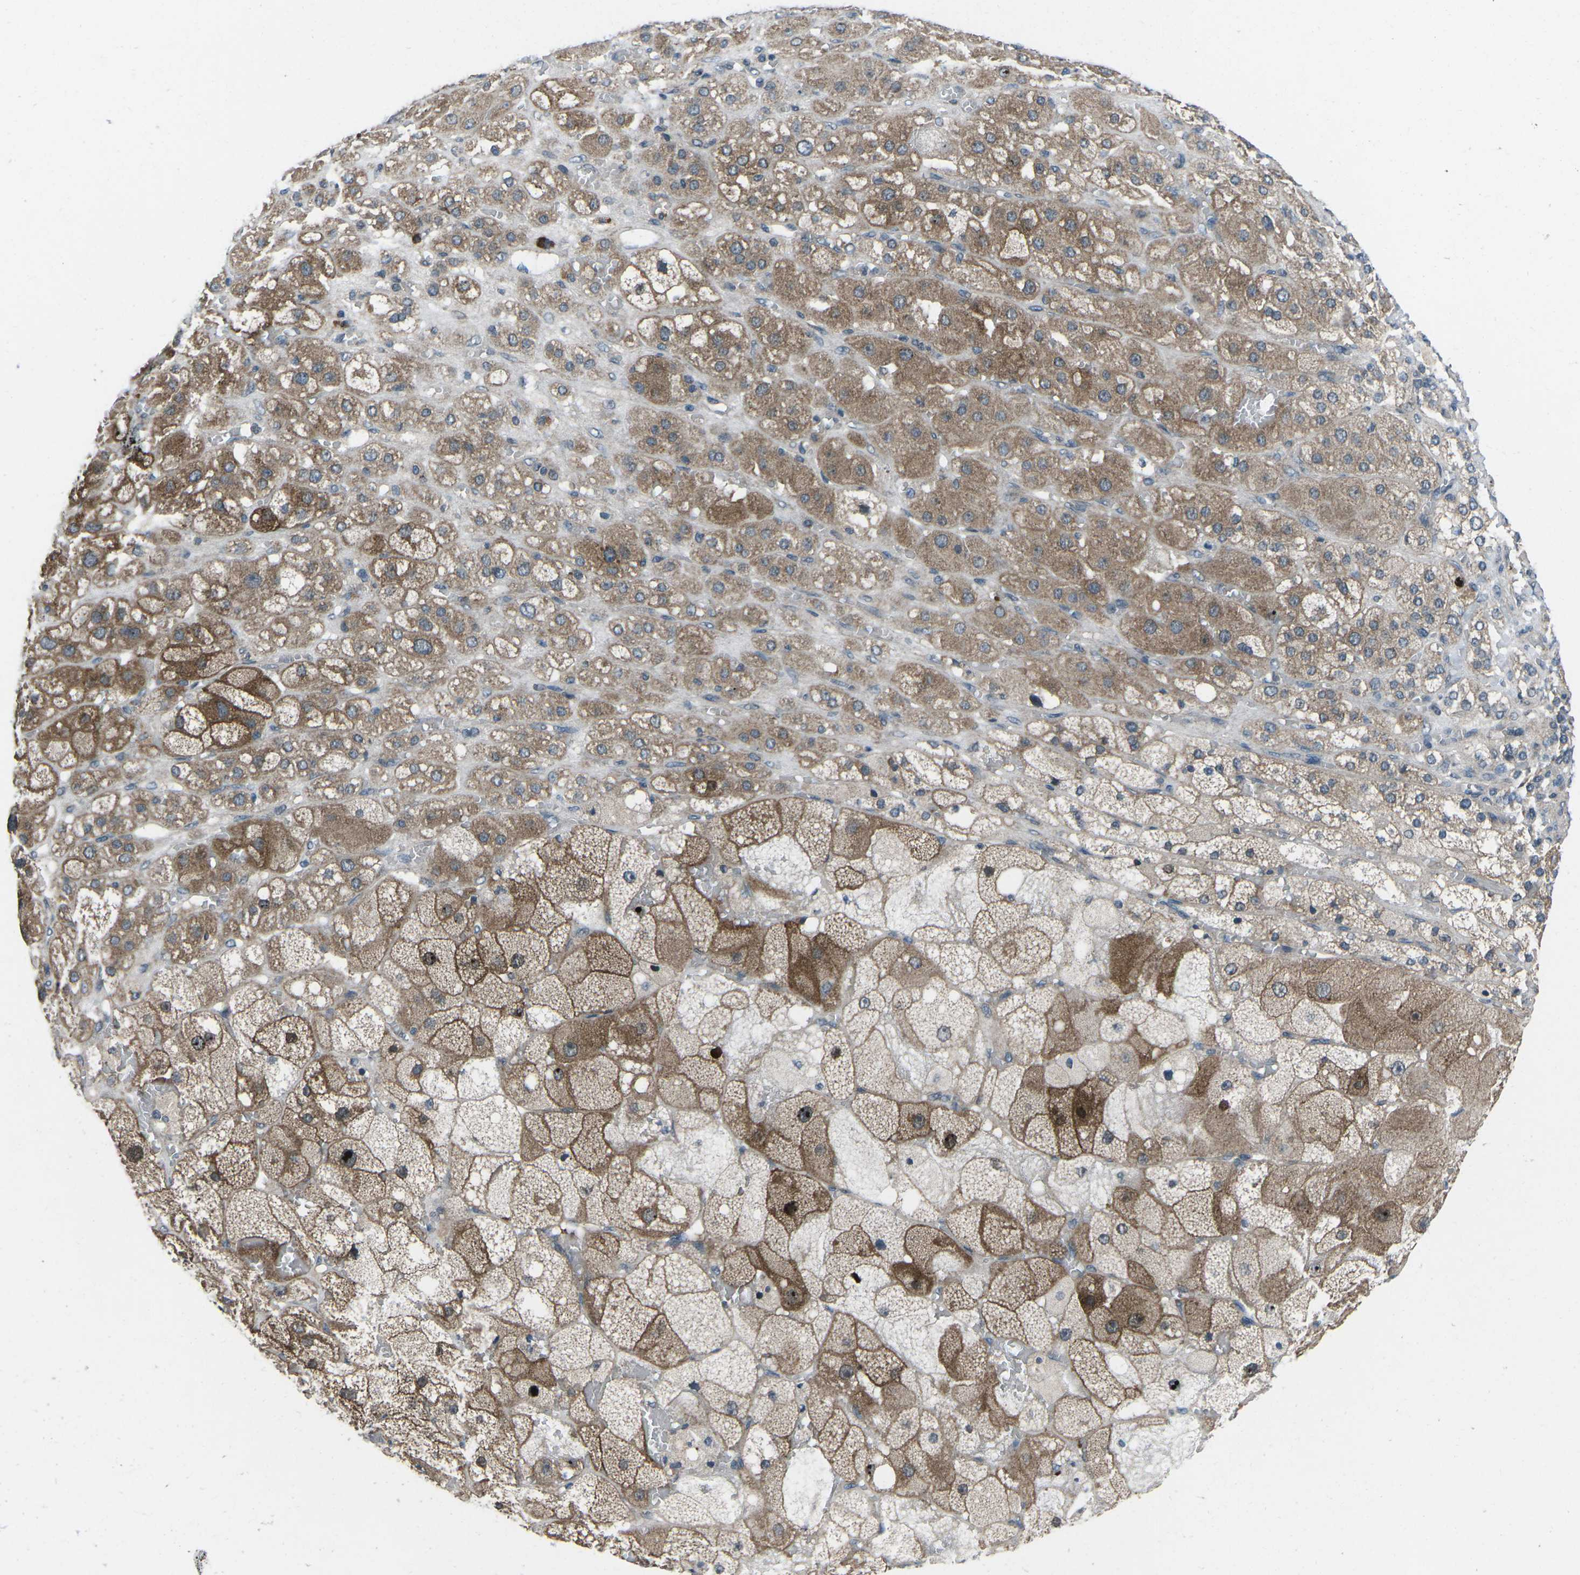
{"staining": {"intensity": "moderate", "quantity": ">75%", "location": "cytoplasmic/membranous"}, "tissue": "adrenal gland", "cell_type": "Glandular cells", "image_type": "normal", "snomed": [{"axis": "morphology", "description": "Normal tissue, NOS"}, {"axis": "topography", "description": "Adrenal gland"}], "caption": "Adrenal gland stained with immunohistochemistry reveals moderate cytoplasmic/membranous positivity in about >75% of glandular cells.", "gene": "CDK16", "patient": {"sex": "female", "age": 47}}